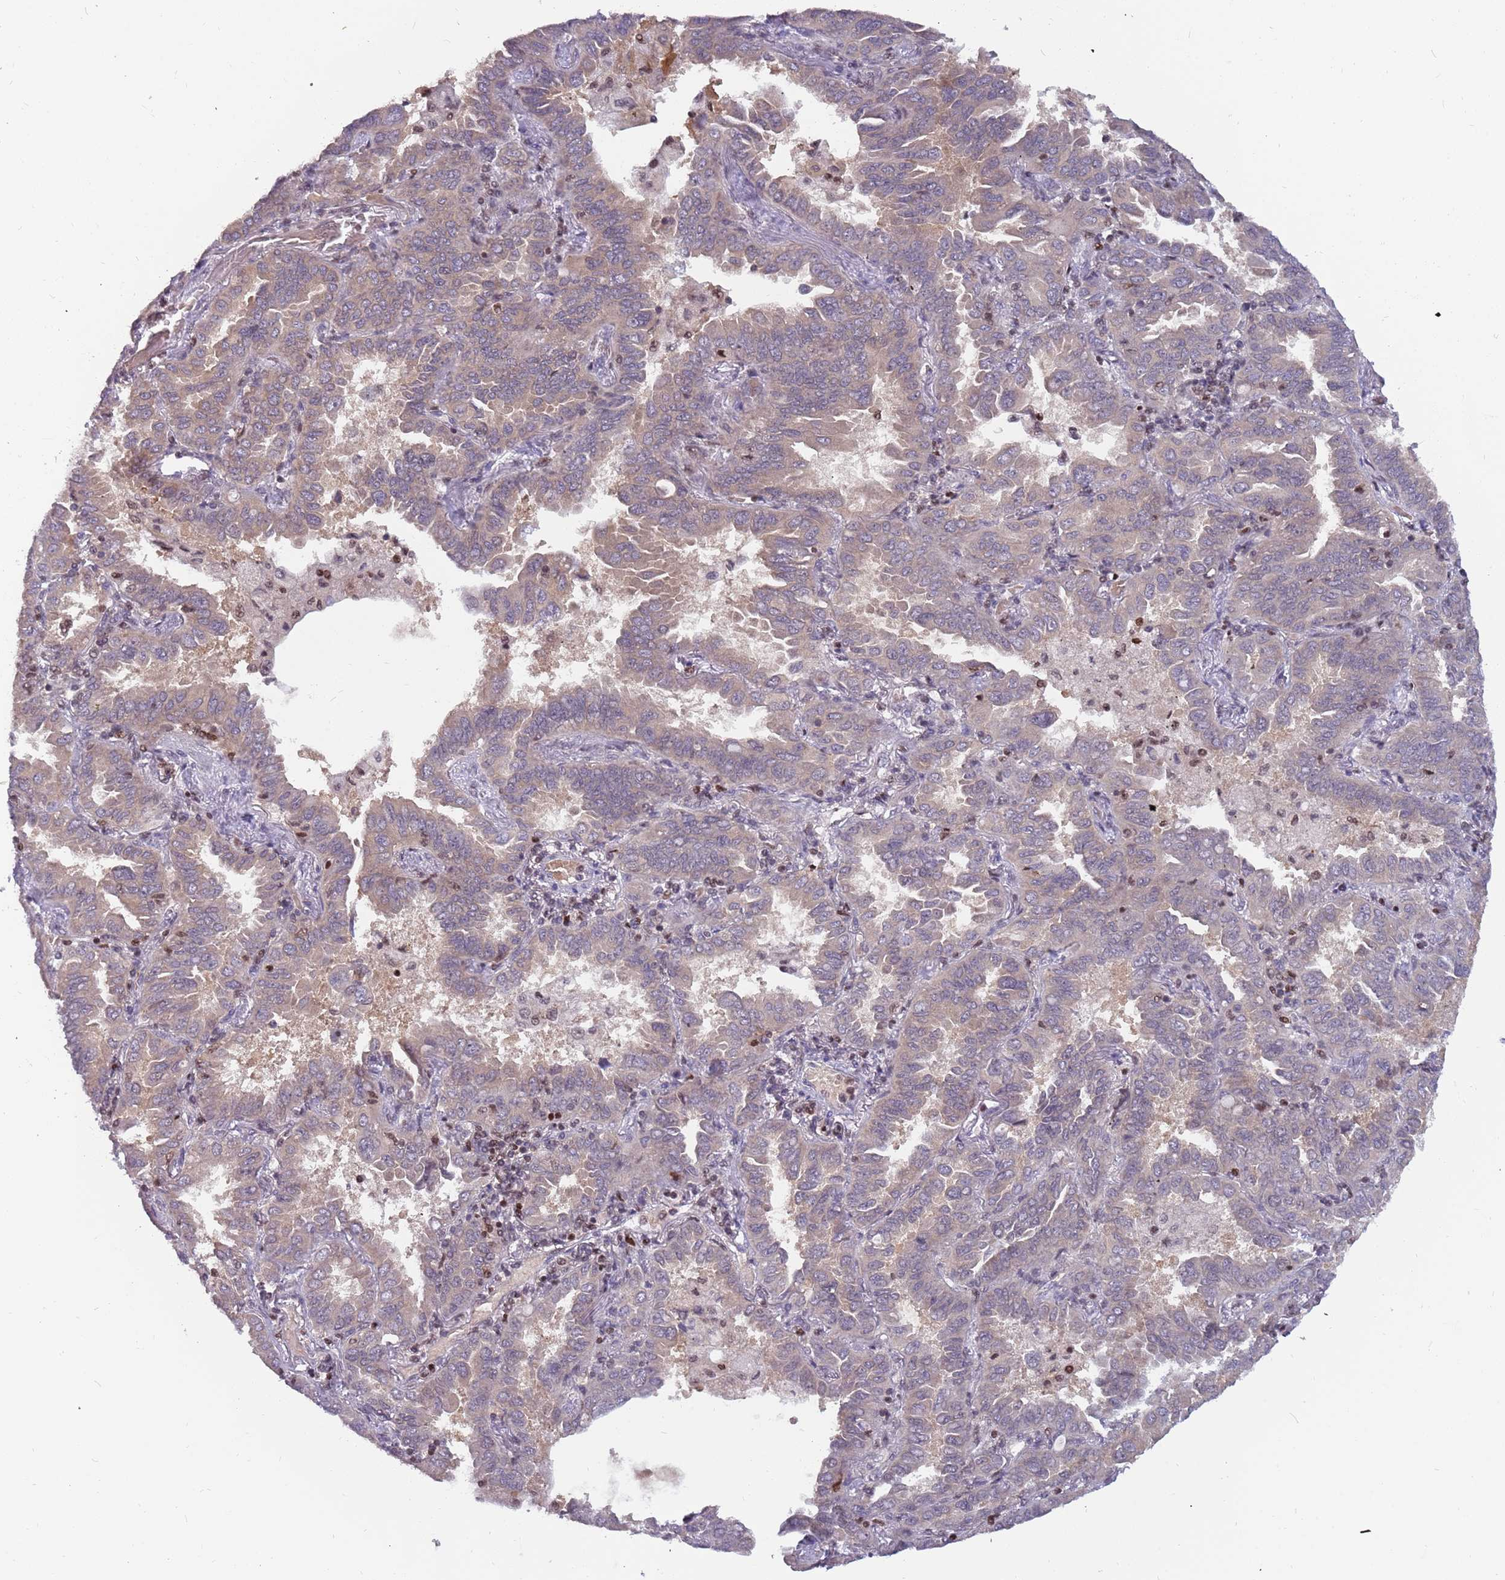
{"staining": {"intensity": "weak", "quantity": "<25%", "location": "cytoplasmic/membranous"}, "tissue": "lung cancer", "cell_type": "Tumor cells", "image_type": "cancer", "snomed": [{"axis": "morphology", "description": "Adenocarcinoma, NOS"}, {"axis": "topography", "description": "Lung"}], "caption": "Tumor cells show no significant protein positivity in lung cancer (adenocarcinoma).", "gene": "ARHGEF5", "patient": {"sex": "male", "age": 64}}